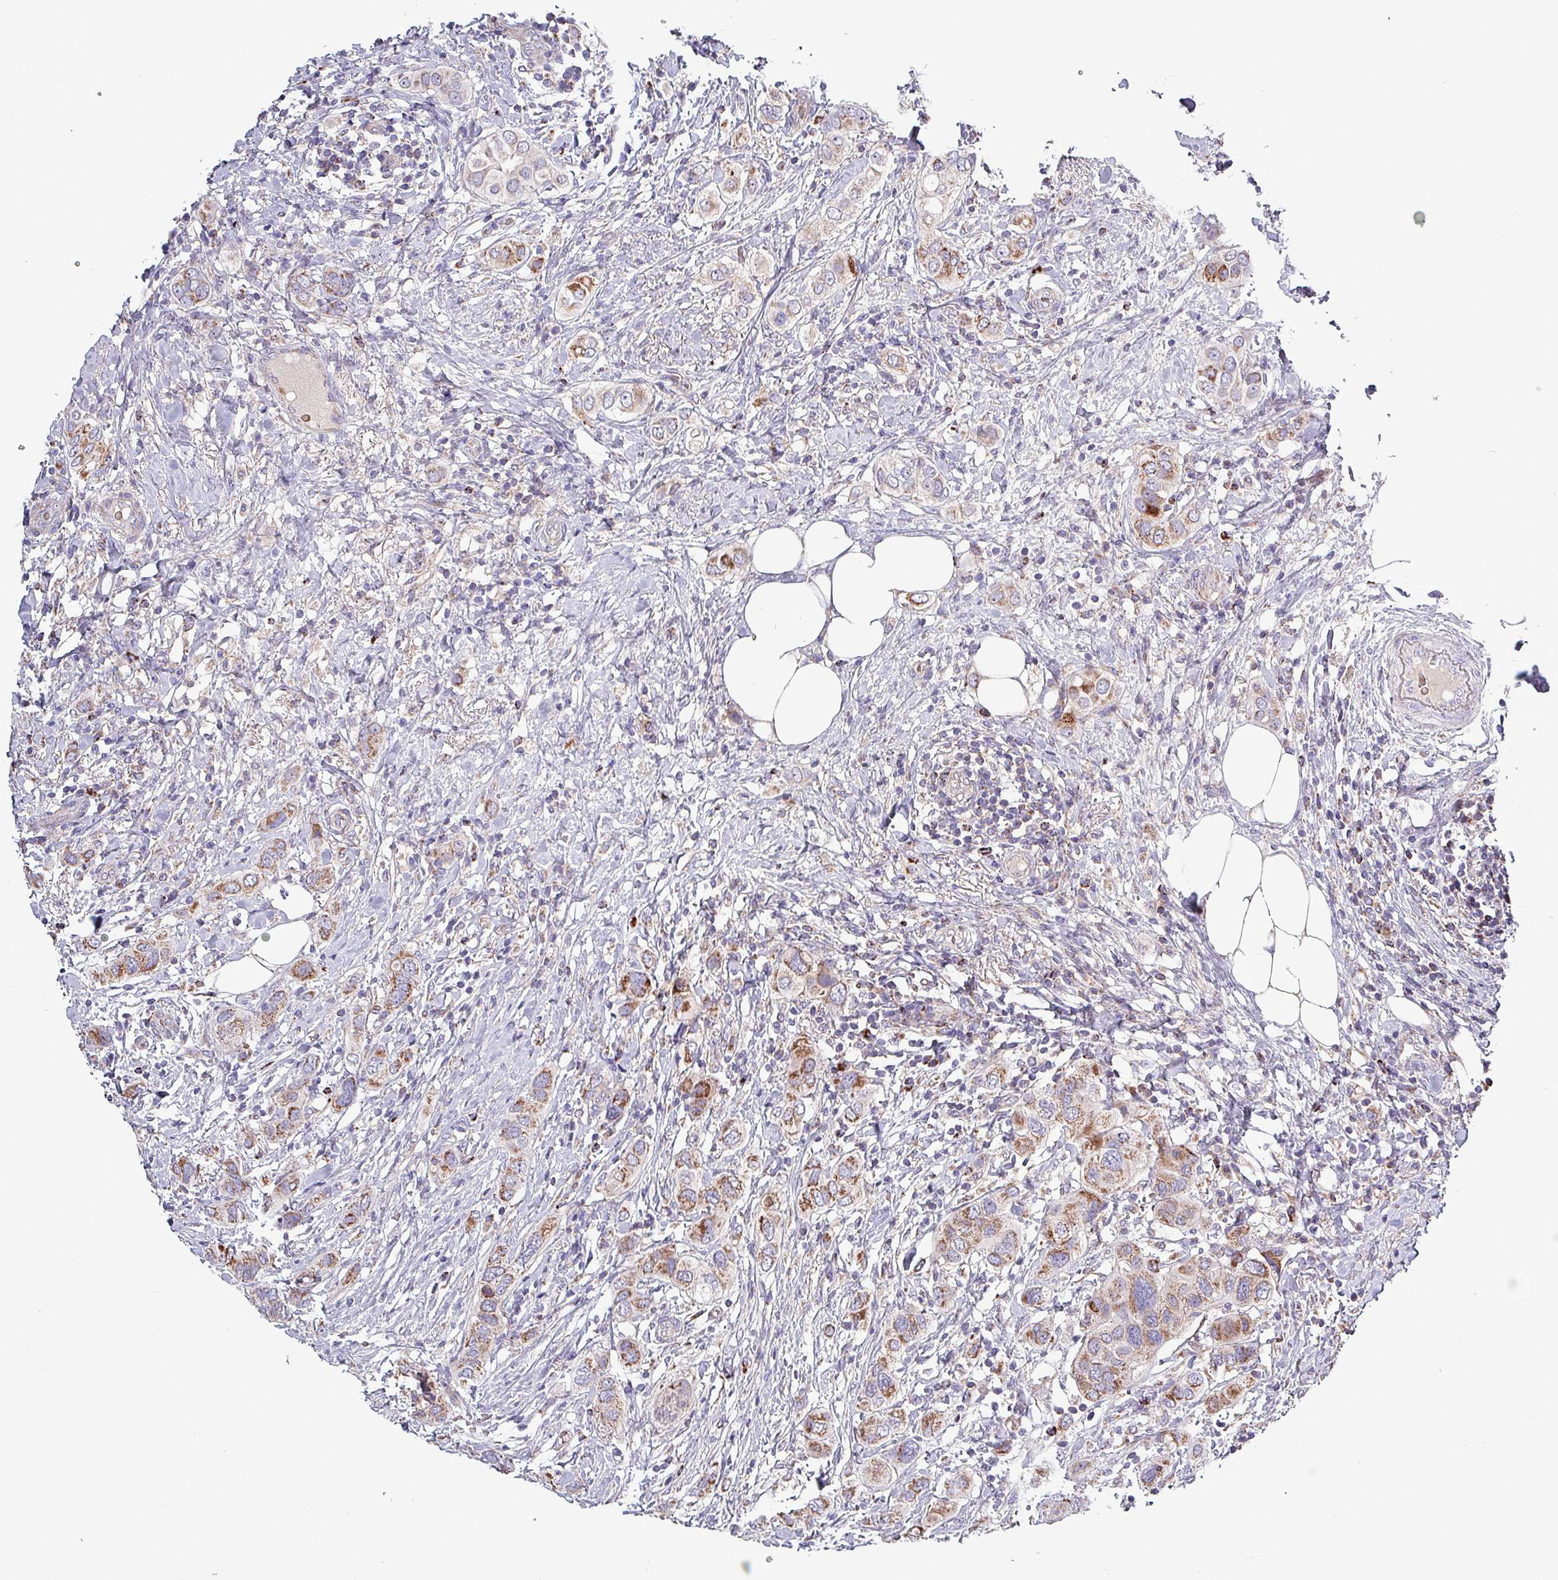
{"staining": {"intensity": "moderate", "quantity": ">75%", "location": "cytoplasmic/membranous"}, "tissue": "breast cancer", "cell_type": "Tumor cells", "image_type": "cancer", "snomed": [{"axis": "morphology", "description": "Lobular carcinoma"}, {"axis": "topography", "description": "Breast"}], "caption": "A photomicrograph of breast cancer (lobular carcinoma) stained for a protein displays moderate cytoplasmic/membranous brown staining in tumor cells. The protein of interest is stained brown, and the nuclei are stained in blue (DAB IHC with brightfield microscopy, high magnification).", "gene": "ZNF322", "patient": {"sex": "female", "age": 51}}